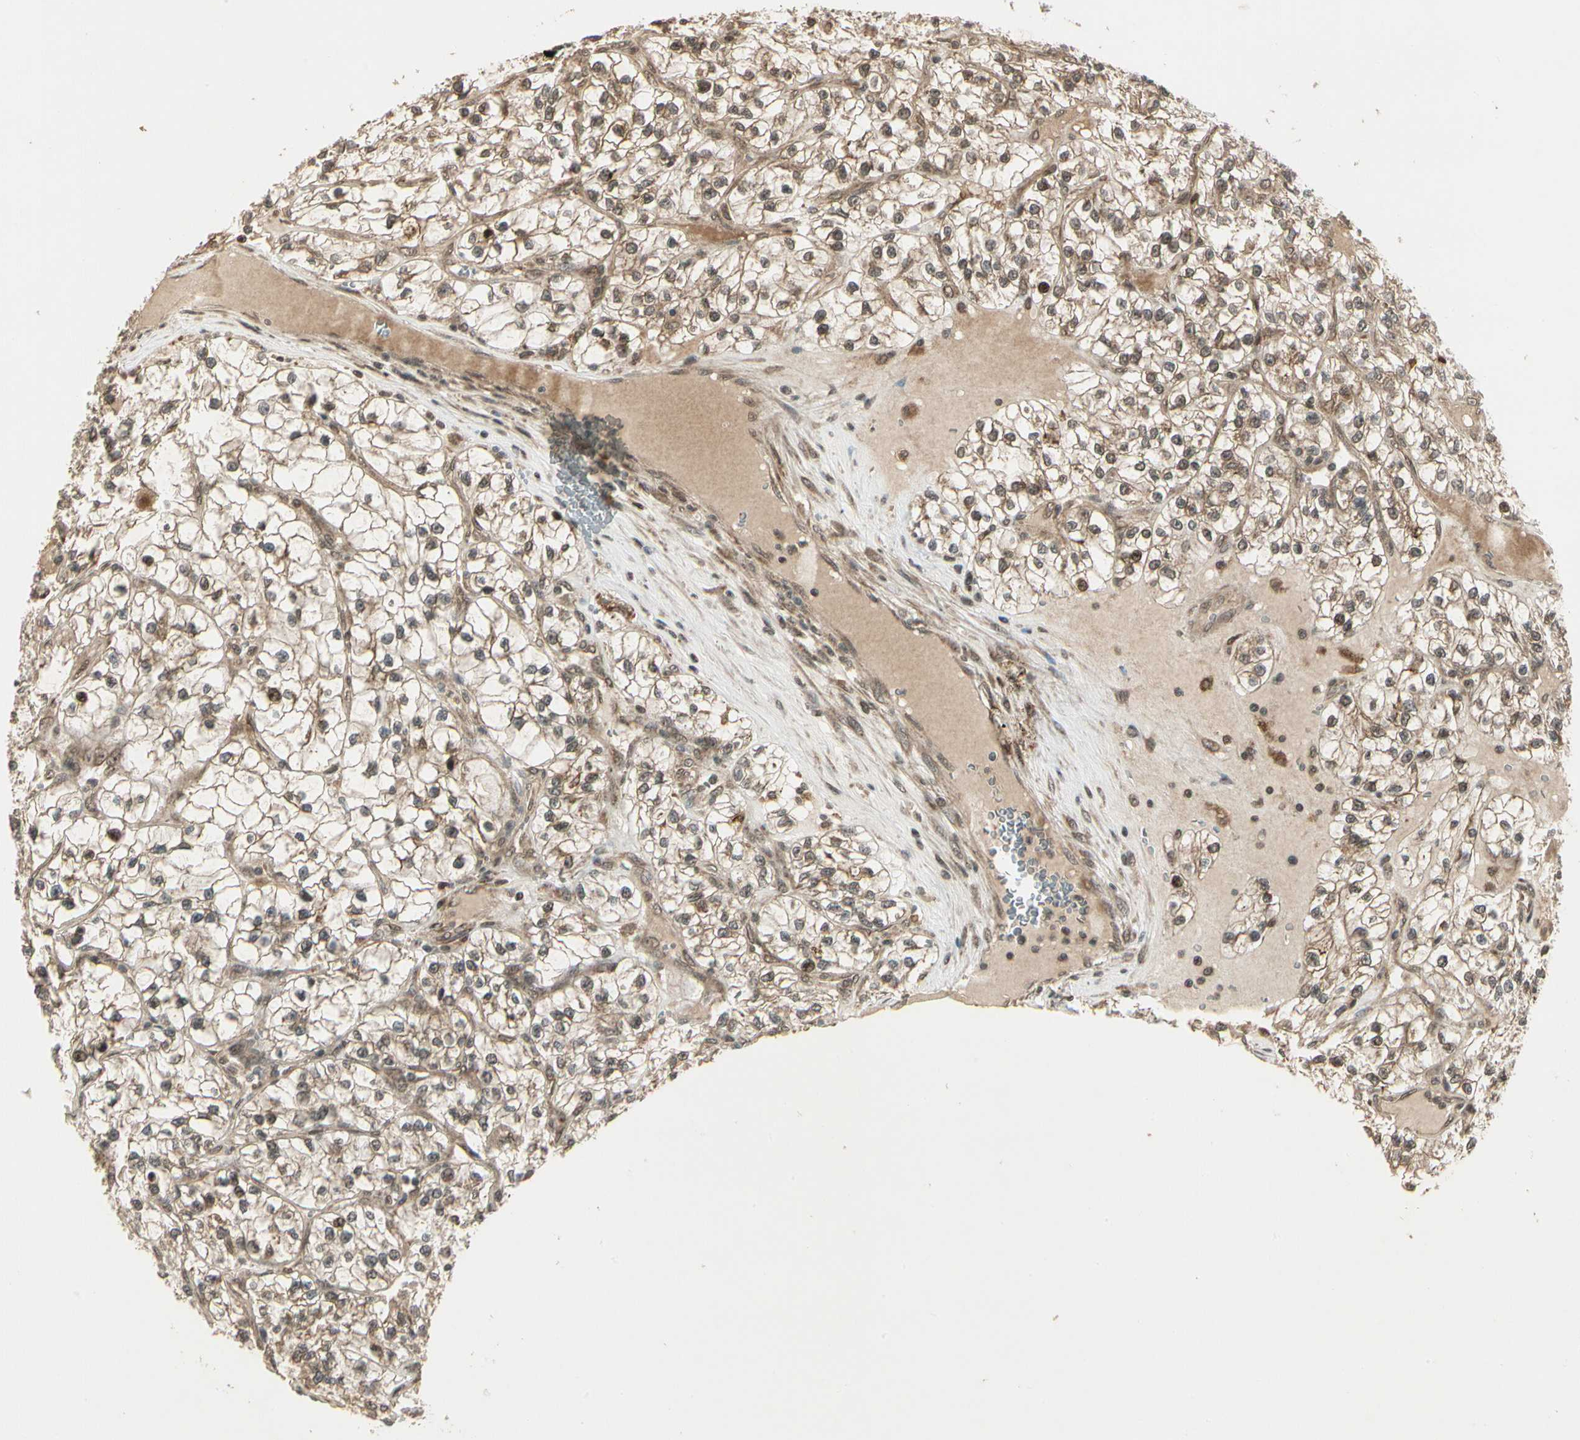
{"staining": {"intensity": "moderate", "quantity": ">75%", "location": "cytoplasmic/membranous"}, "tissue": "renal cancer", "cell_type": "Tumor cells", "image_type": "cancer", "snomed": [{"axis": "morphology", "description": "Adenocarcinoma, NOS"}, {"axis": "topography", "description": "Kidney"}], "caption": "Renal cancer was stained to show a protein in brown. There is medium levels of moderate cytoplasmic/membranous positivity in about >75% of tumor cells. (DAB (3,3'-diaminobenzidine) IHC, brown staining for protein, blue staining for nuclei).", "gene": "GLUL", "patient": {"sex": "female", "age": 57}}